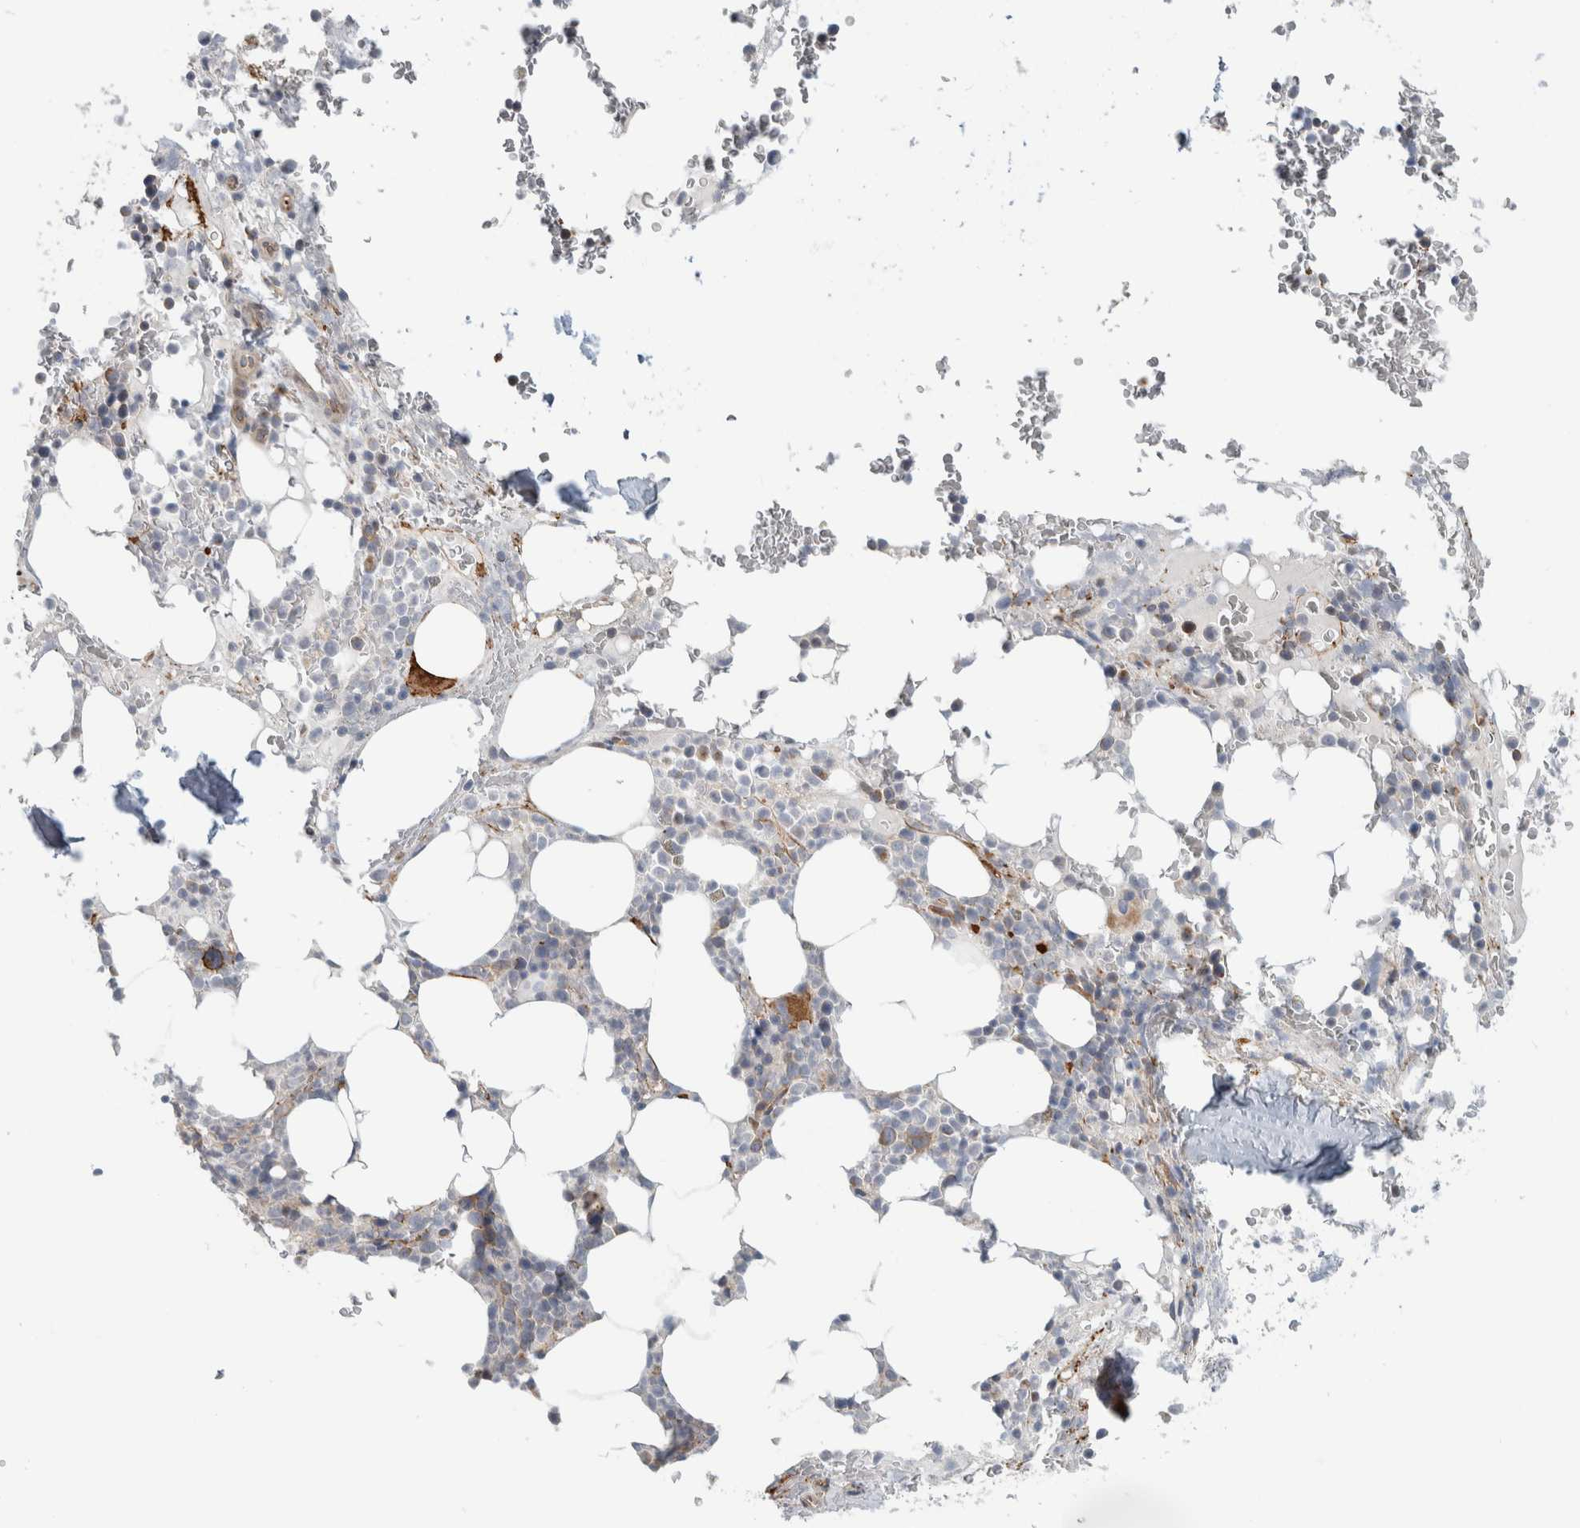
{"staining": {"intensity": "strong", "quantity": "<25%", "location": "cytoplasmic/membranous"}, "tissue": "bone marrow", "cell_type": "Hematopoietic cells", "image_type": "normal", "snomed": [{"axis": "morphology", "description": "Normal tissue, NOS"}, {"axis": "topography", "description": "Bone marrow"}], "caption": "High-magnification brightfield microscopy of benign bone marrow stained with DAB (brown) and counterstained with hematoxylin (blue). hematopoietic cells exhibit strong cytoplasmic/membranous positivity is present in about<25% of cells.", "gene": "KPNA5", "patient": {"sex": "male", "age": 58}}